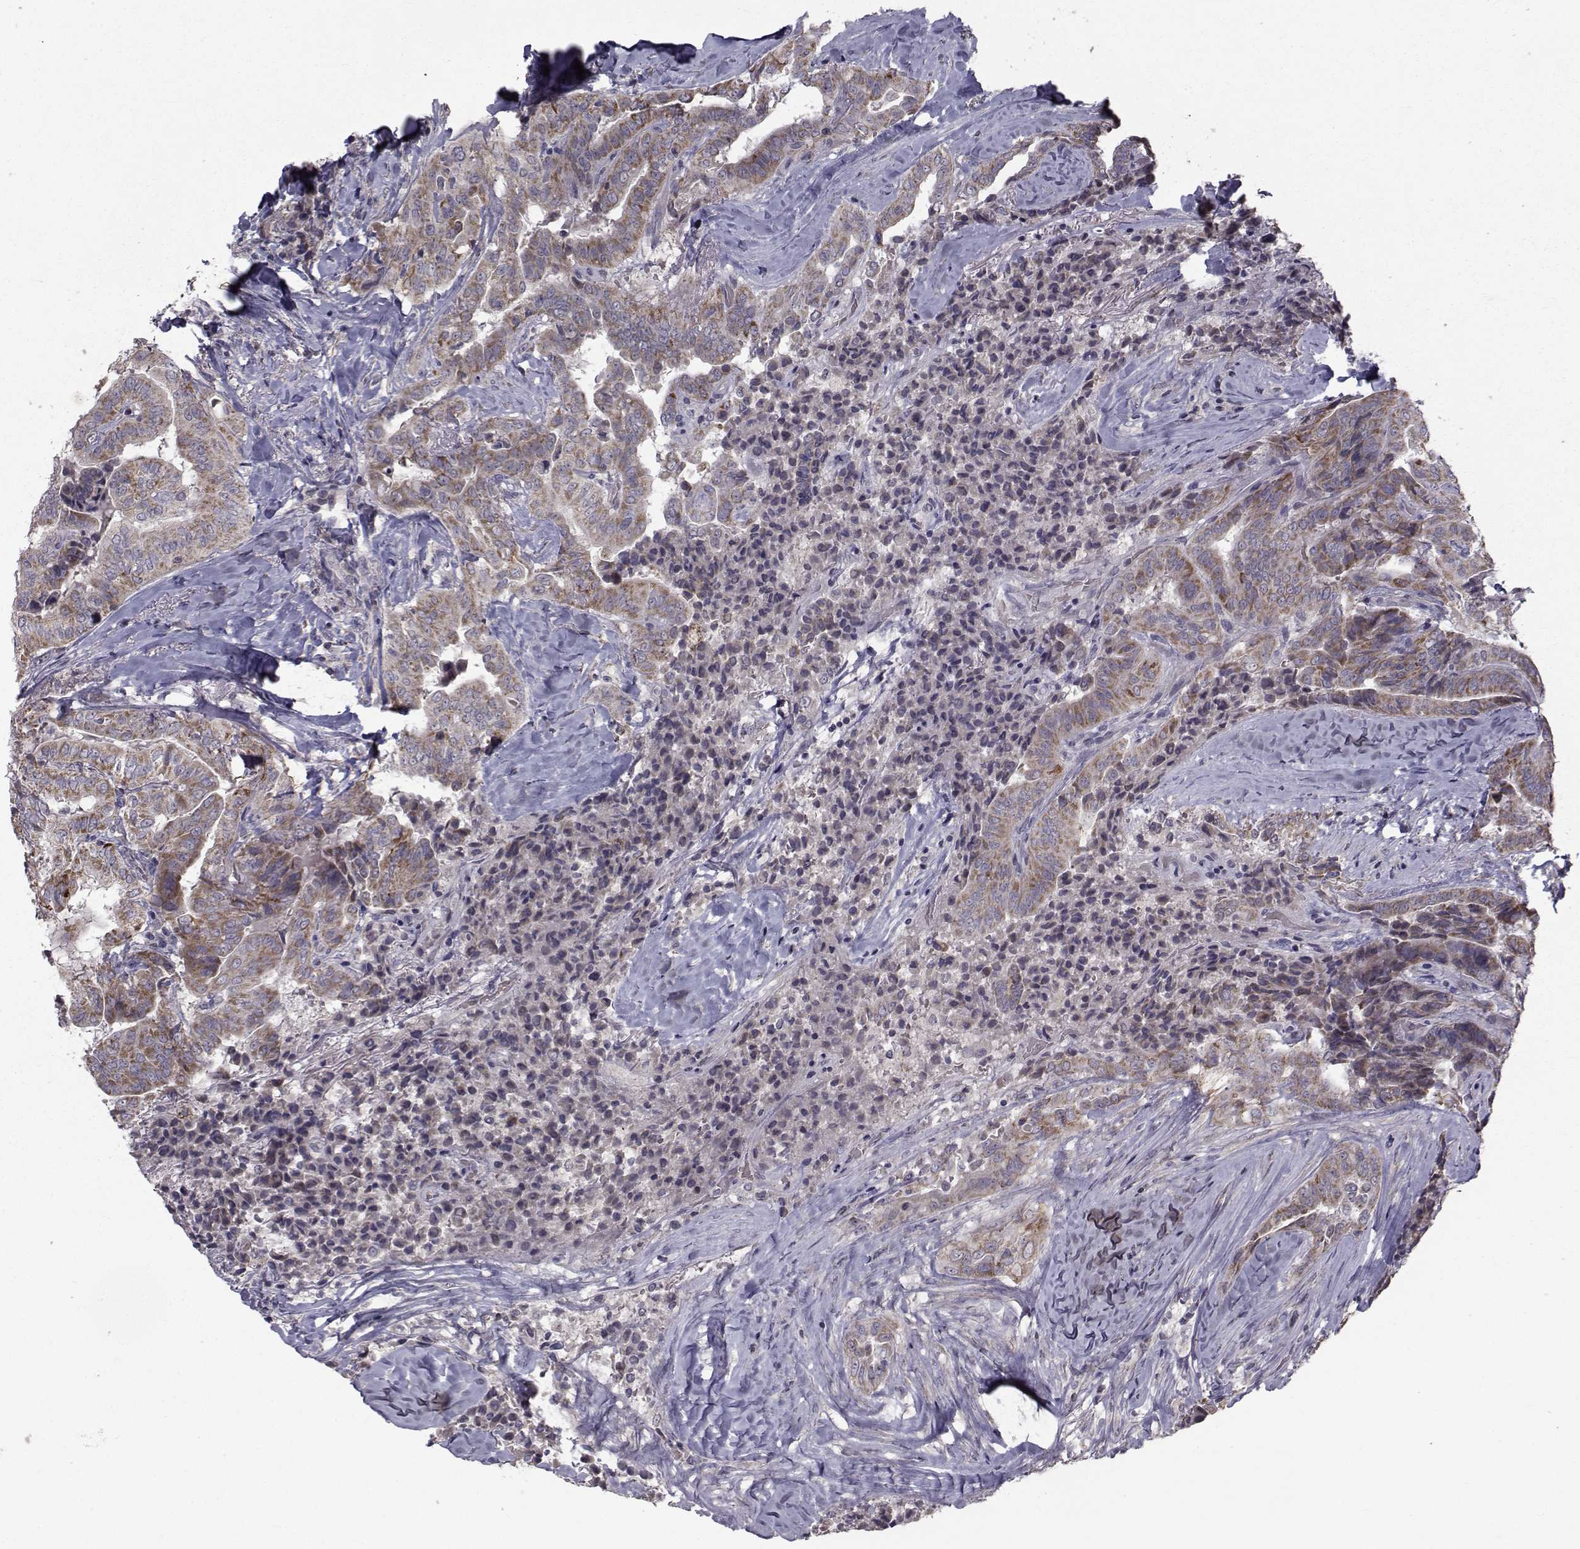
{"staining": {"intensity": "moderate", "quantity": ">75%", "location": "cytoplasmic/membranous"}, "tissue": "thyroid cancer", "cell_type": "Tumor cells", "image_type": "cancer", "snomed": [{"axis": "morphology", "description": "Papillary adenocarcinoma, NOS"}, {"axis": "topography", "description": "Thyroid gland"}], "caption": "Immunohistochemistry of human thyroid cancer (papillary adenocarcinoma) shows medium levels of moderate cytoplasmic/membranous staining in about >75% of tumor cells. The staining is performed using DAB brown chromogen to label protein expression. The nuclei are counter-stained blue using hematoxylin.", "gene": "FDXR", "patient": {"sex": "female", "age": 68}}